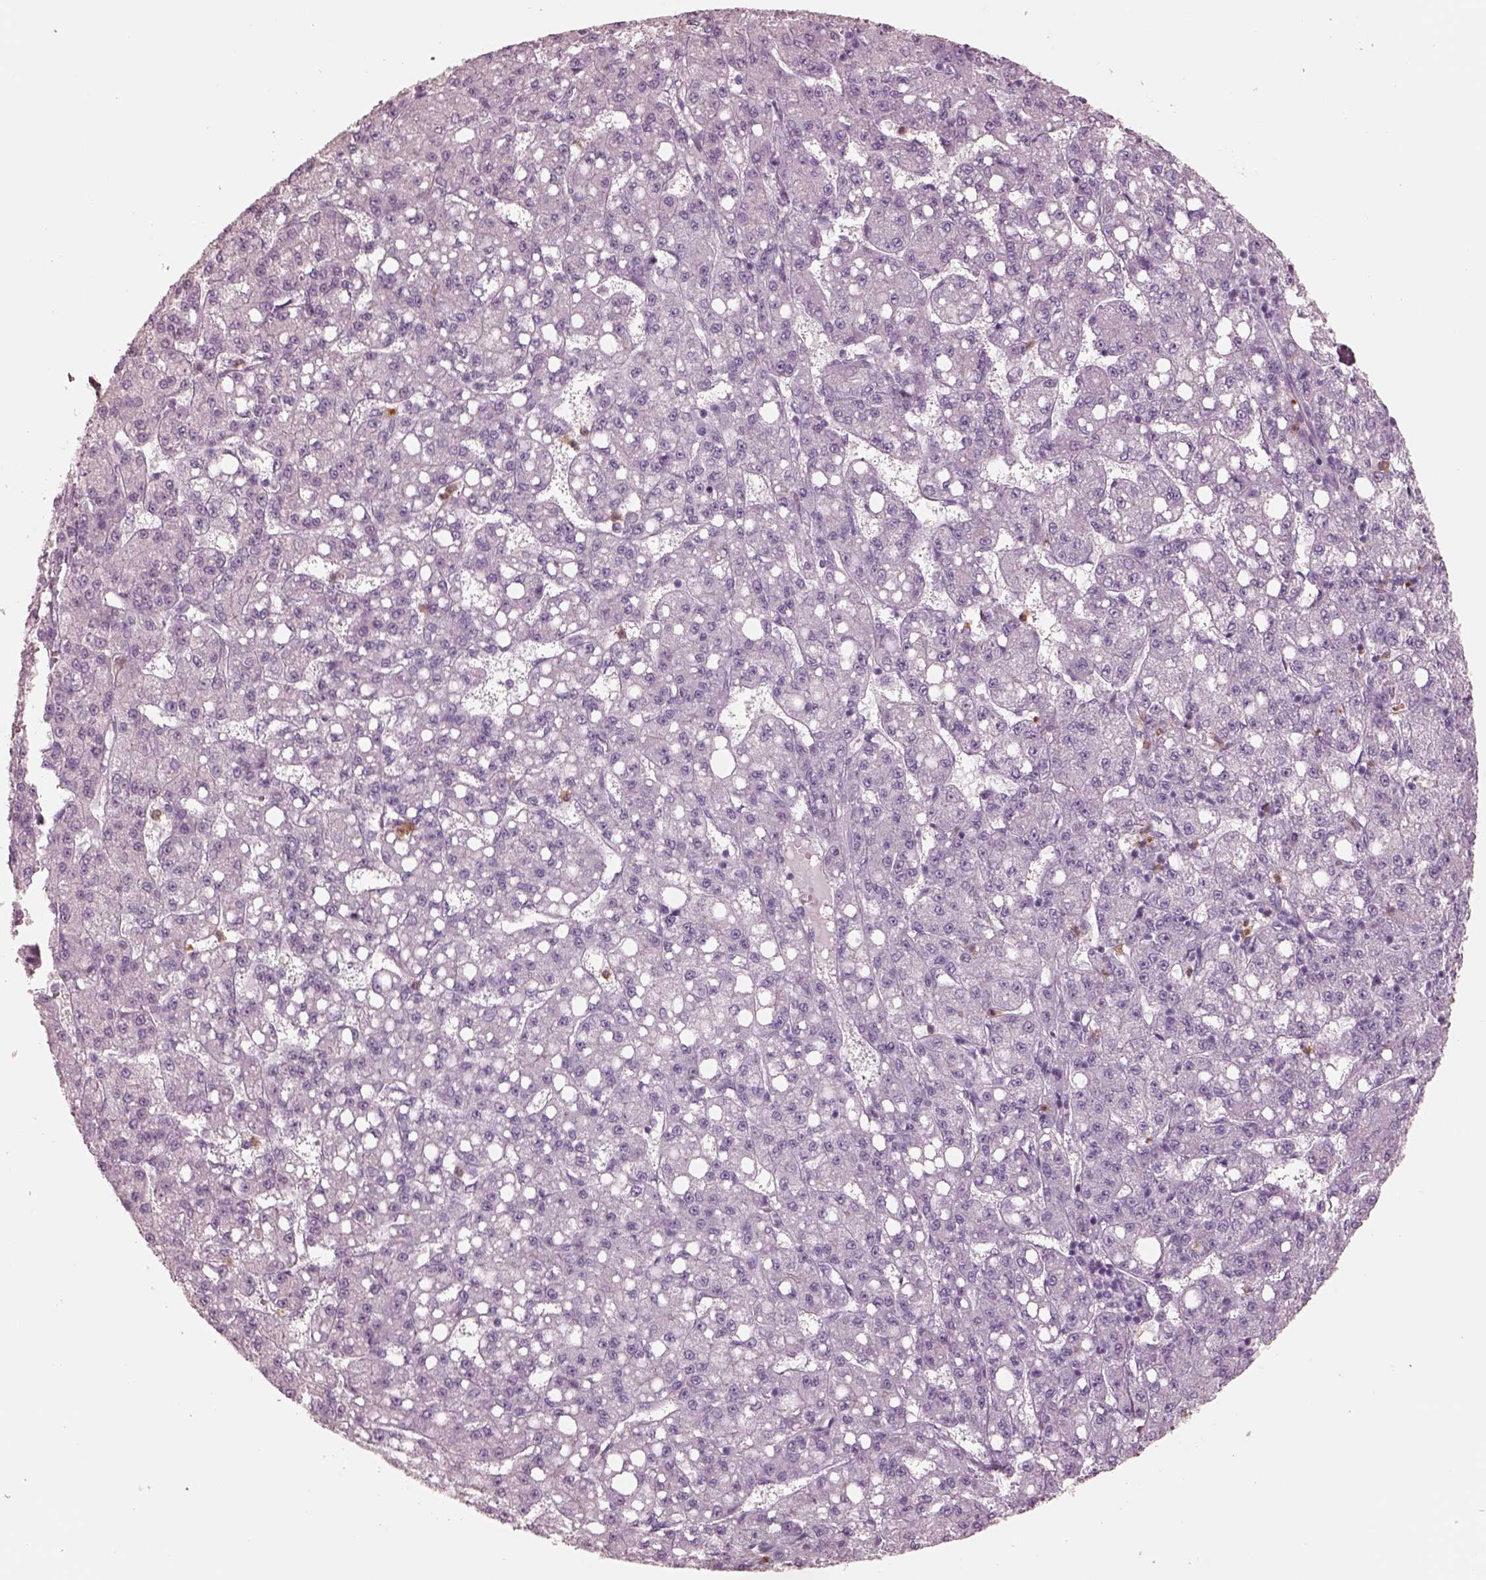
{"staining": {"intensity": "negative", "quantity": "none", "location": "none"}, "tissue": "liver cancer", "cell_type": "Tumor cells", "image_type": "cancer", "snomed": [{"axis": "morphology", "description": "Carcinoma, Hepatocellular, NOS"}, {"axis": "topography", "description": "Liver"}], "caption": "Protein analysis of liver cancer (hepatocellular carcinoma) demonstrates no significant expression in tumor cells.", "gene": "ELANE", "patient": {"sex": "female", "age": 65}}